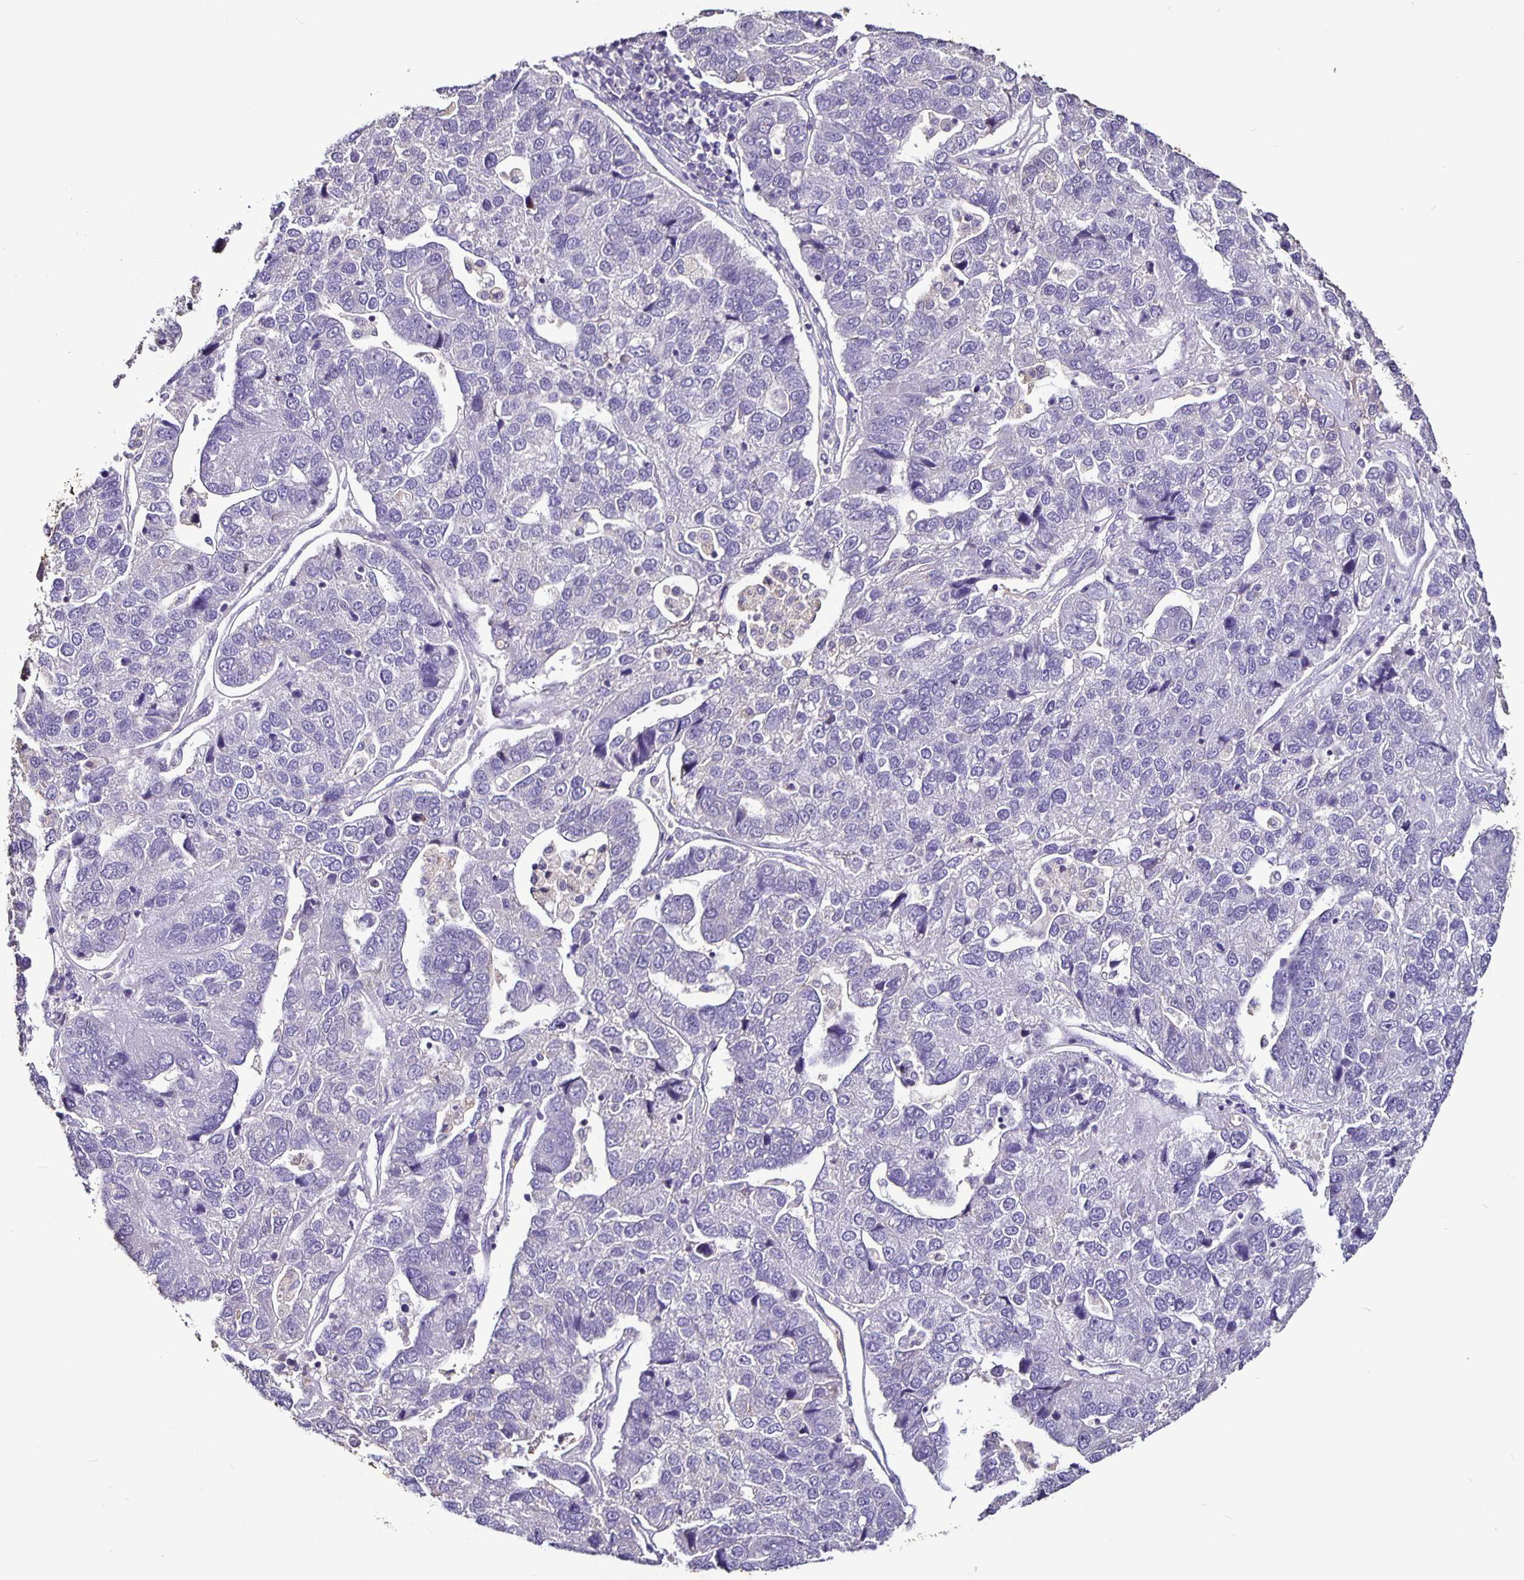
{"staining": {"intensity": "negative", "quantity": "none", "location": "none"}, "tissue": "pancreatic cancer", "cell_type": "Tumor cells", "image_type": "cancer", "snomed": [{"axis": "morphology", "description": "Adenocarcinoma, NOS"}, {"axis": "topography", "description": "Pancreas"}], "caption": "Pancreatic cancer was stained to show a protein in brown. There is no significant positivity in tumor cells.", "gene": "FCER1A", "patient": {"sex": "female", "age": 61}}